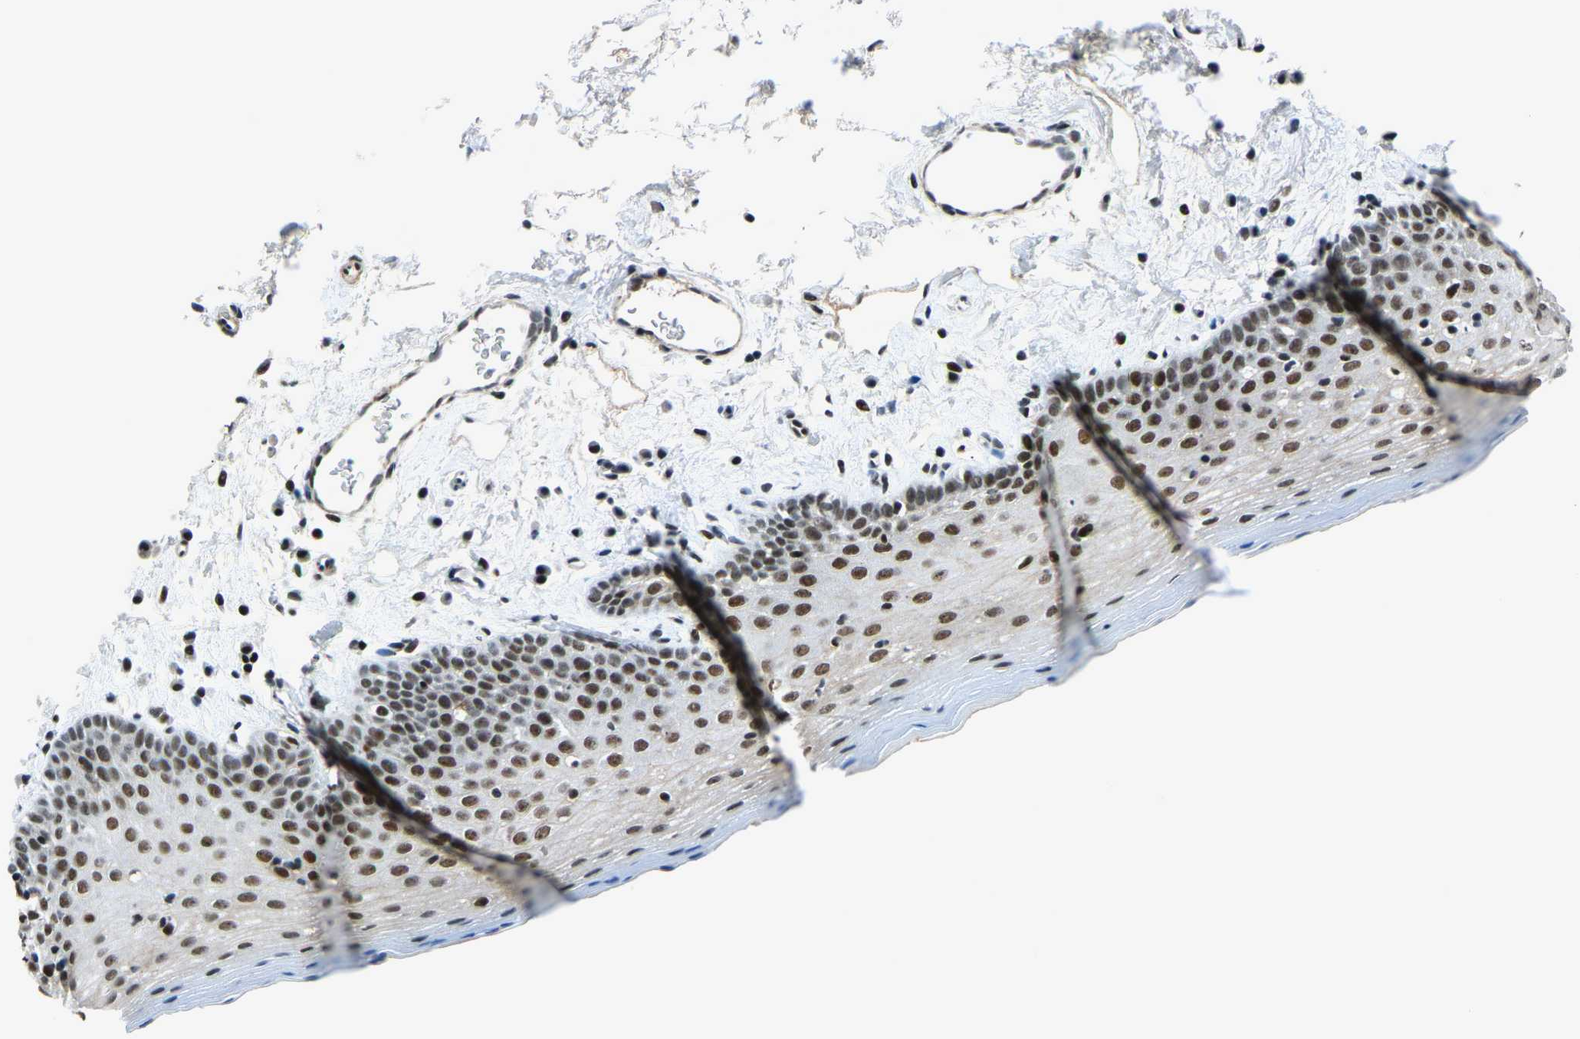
{"staining": {"intensity": "strong", "quantity": "25%-75%", "location": "nuclear"}, "tissue": "oral mucosa", "cell_type": "Squamous epithelial cells", "image_type": "normal", "snomed": [{"axis": "morphology", "description": "Normal tissue, NOS"}, {"axis": "topography", "description": "Oral tissue"}], "caption": "Benign oral mucosa displays strong nuclear expression in about 25%-75% of squamous epithelial cells.", "gene": "PRCC", "patient": {"sex": "male", "age": 66}}